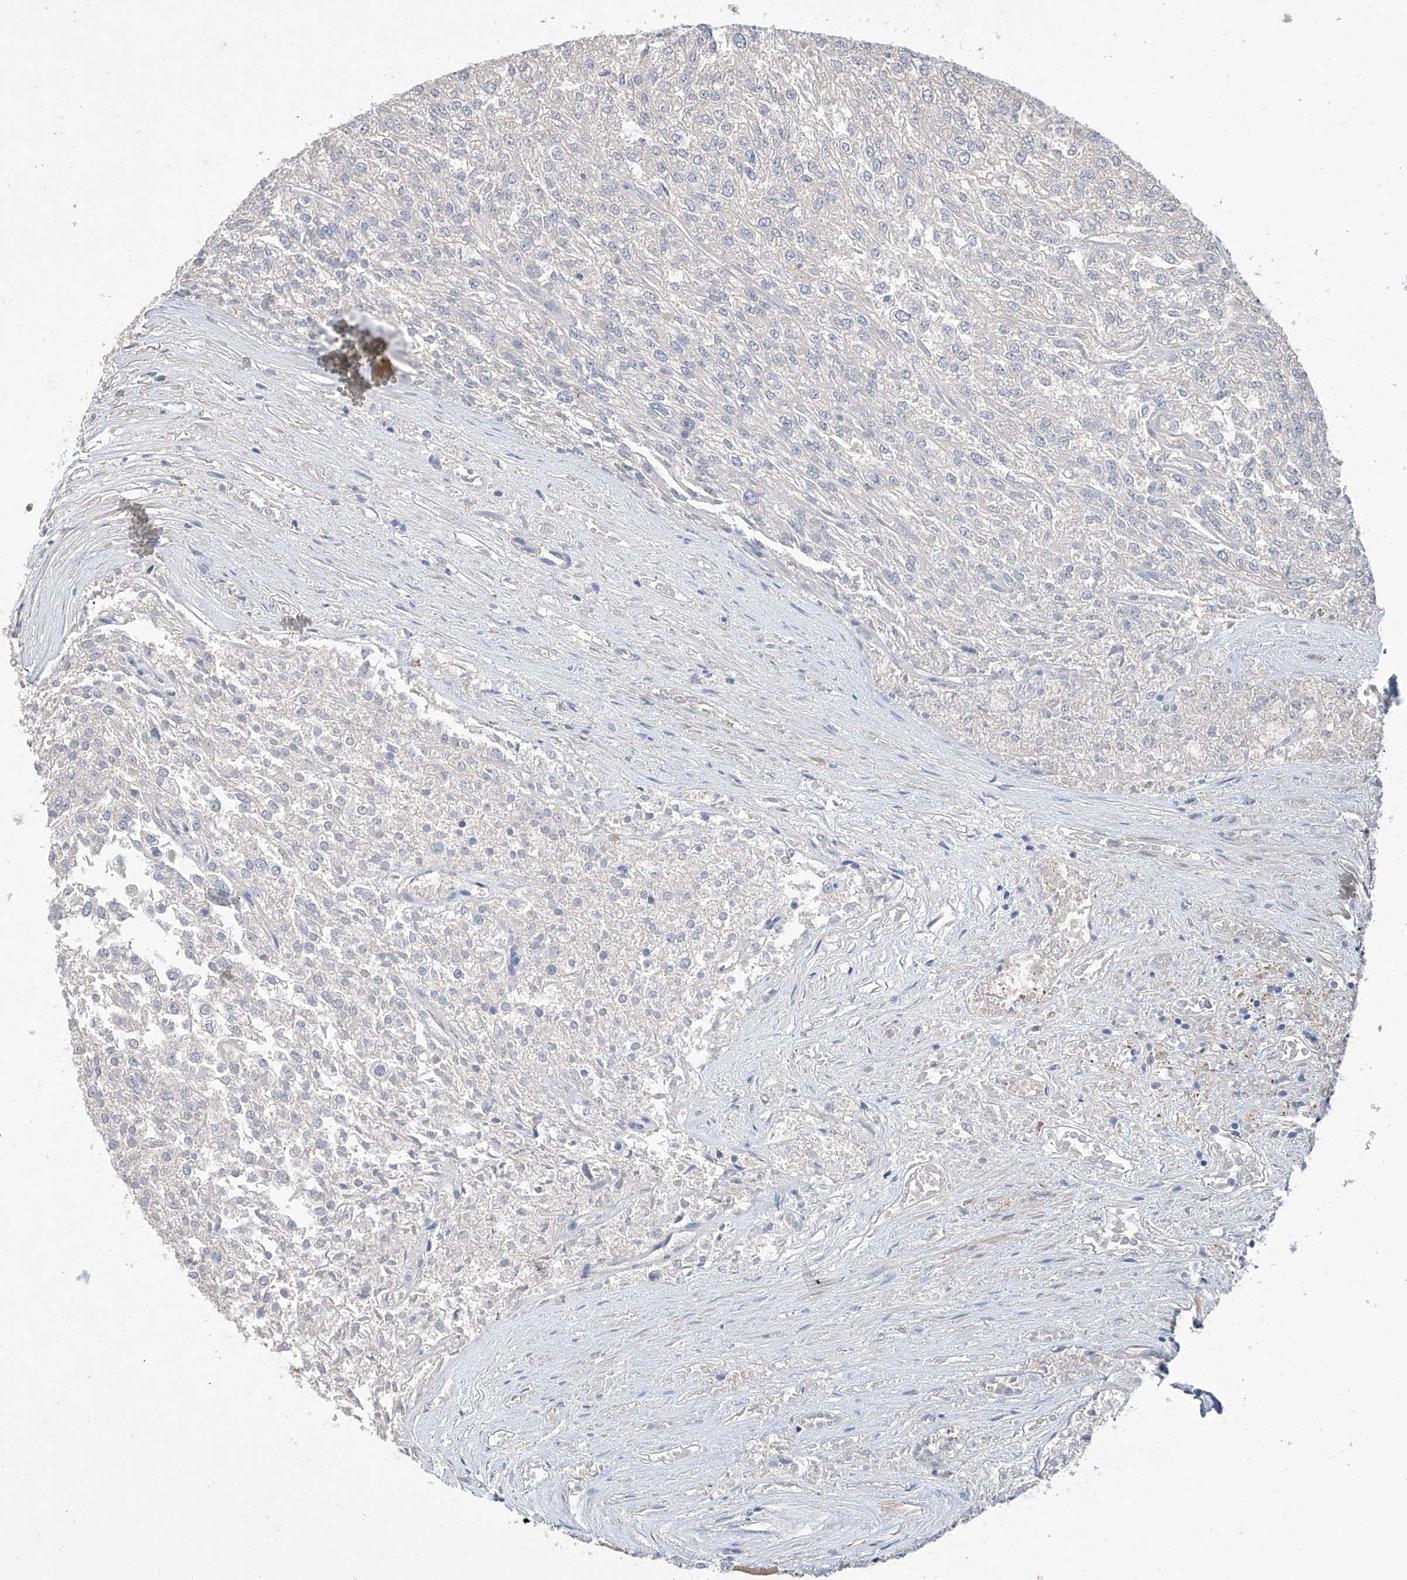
{"staining": {"intensity": "negative", "quantity": "none", "location": "none"}, "tissue": "renal cancer", "cell_type": "Tumor cells", "image_type": "cancer", "snomed": [{"axis": "morphology", "description": "Adenocarcinoma, NOS"}, {"axis": "topography", "description": "Kidney"}], "caption": "The IHC photomicrograph has no significant staining in tumor cells of adenocarcinoma (renal) tissue.", "gene": "GPT", "patient": {"sex": "female", "age": 54}}